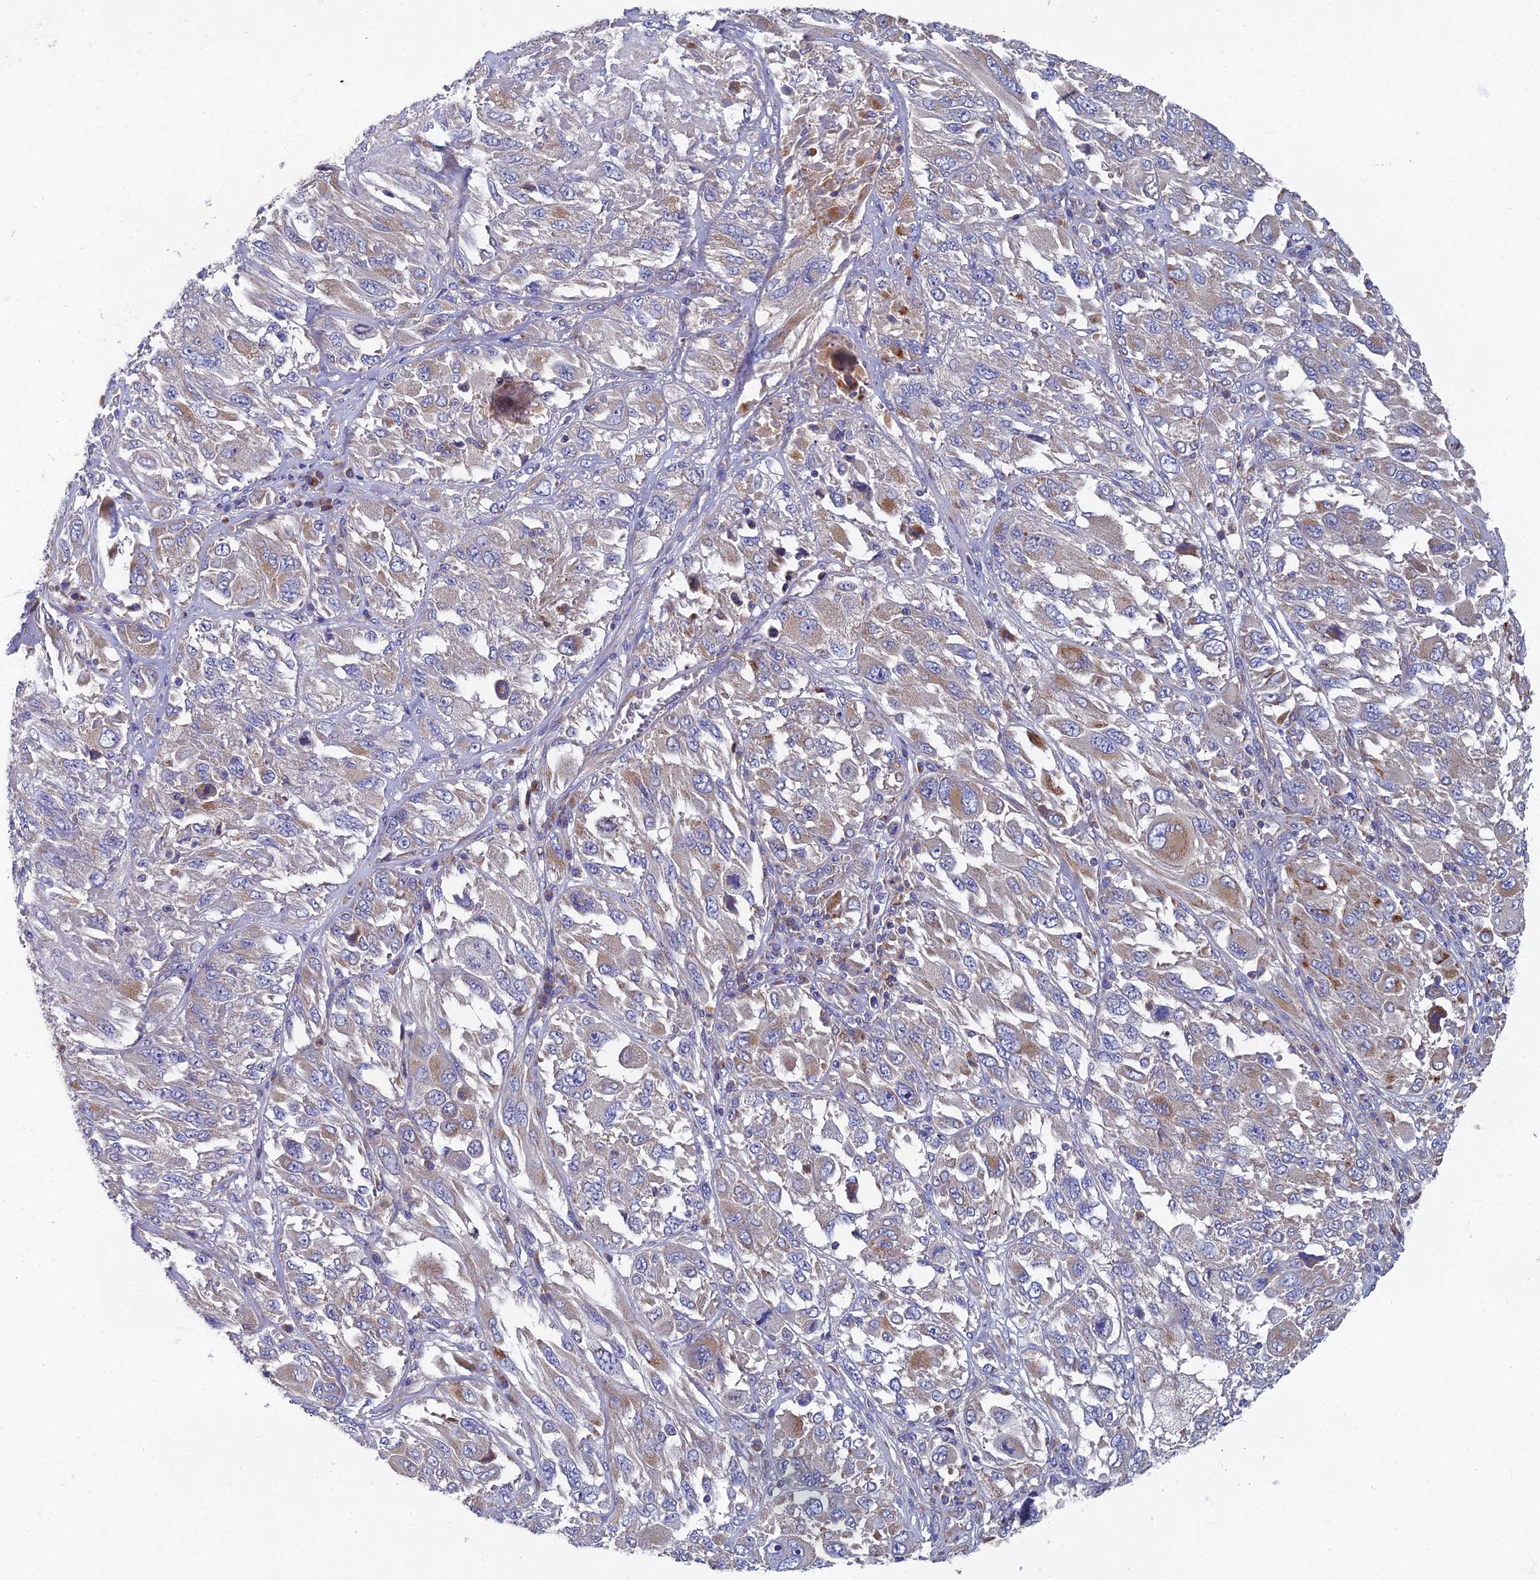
{"staining": {"intensity": "negative", "quantity": "none", "location": "none"}, "tissue": "melanoma", "cell_type": "Tumor cells", "image_type": "cancer", "snomed": [{"axis": "morphology", "description": "Malignant melanoma, NOS"}, {"axis": "topography", "description": "Skin"}], "caption": "This is an immunohistochemistry photomicrograph of human melanoma. There is no positivity in tumor cells.", "gene": "RNASEK", "patient": {"sex": "female", "age": 91}}